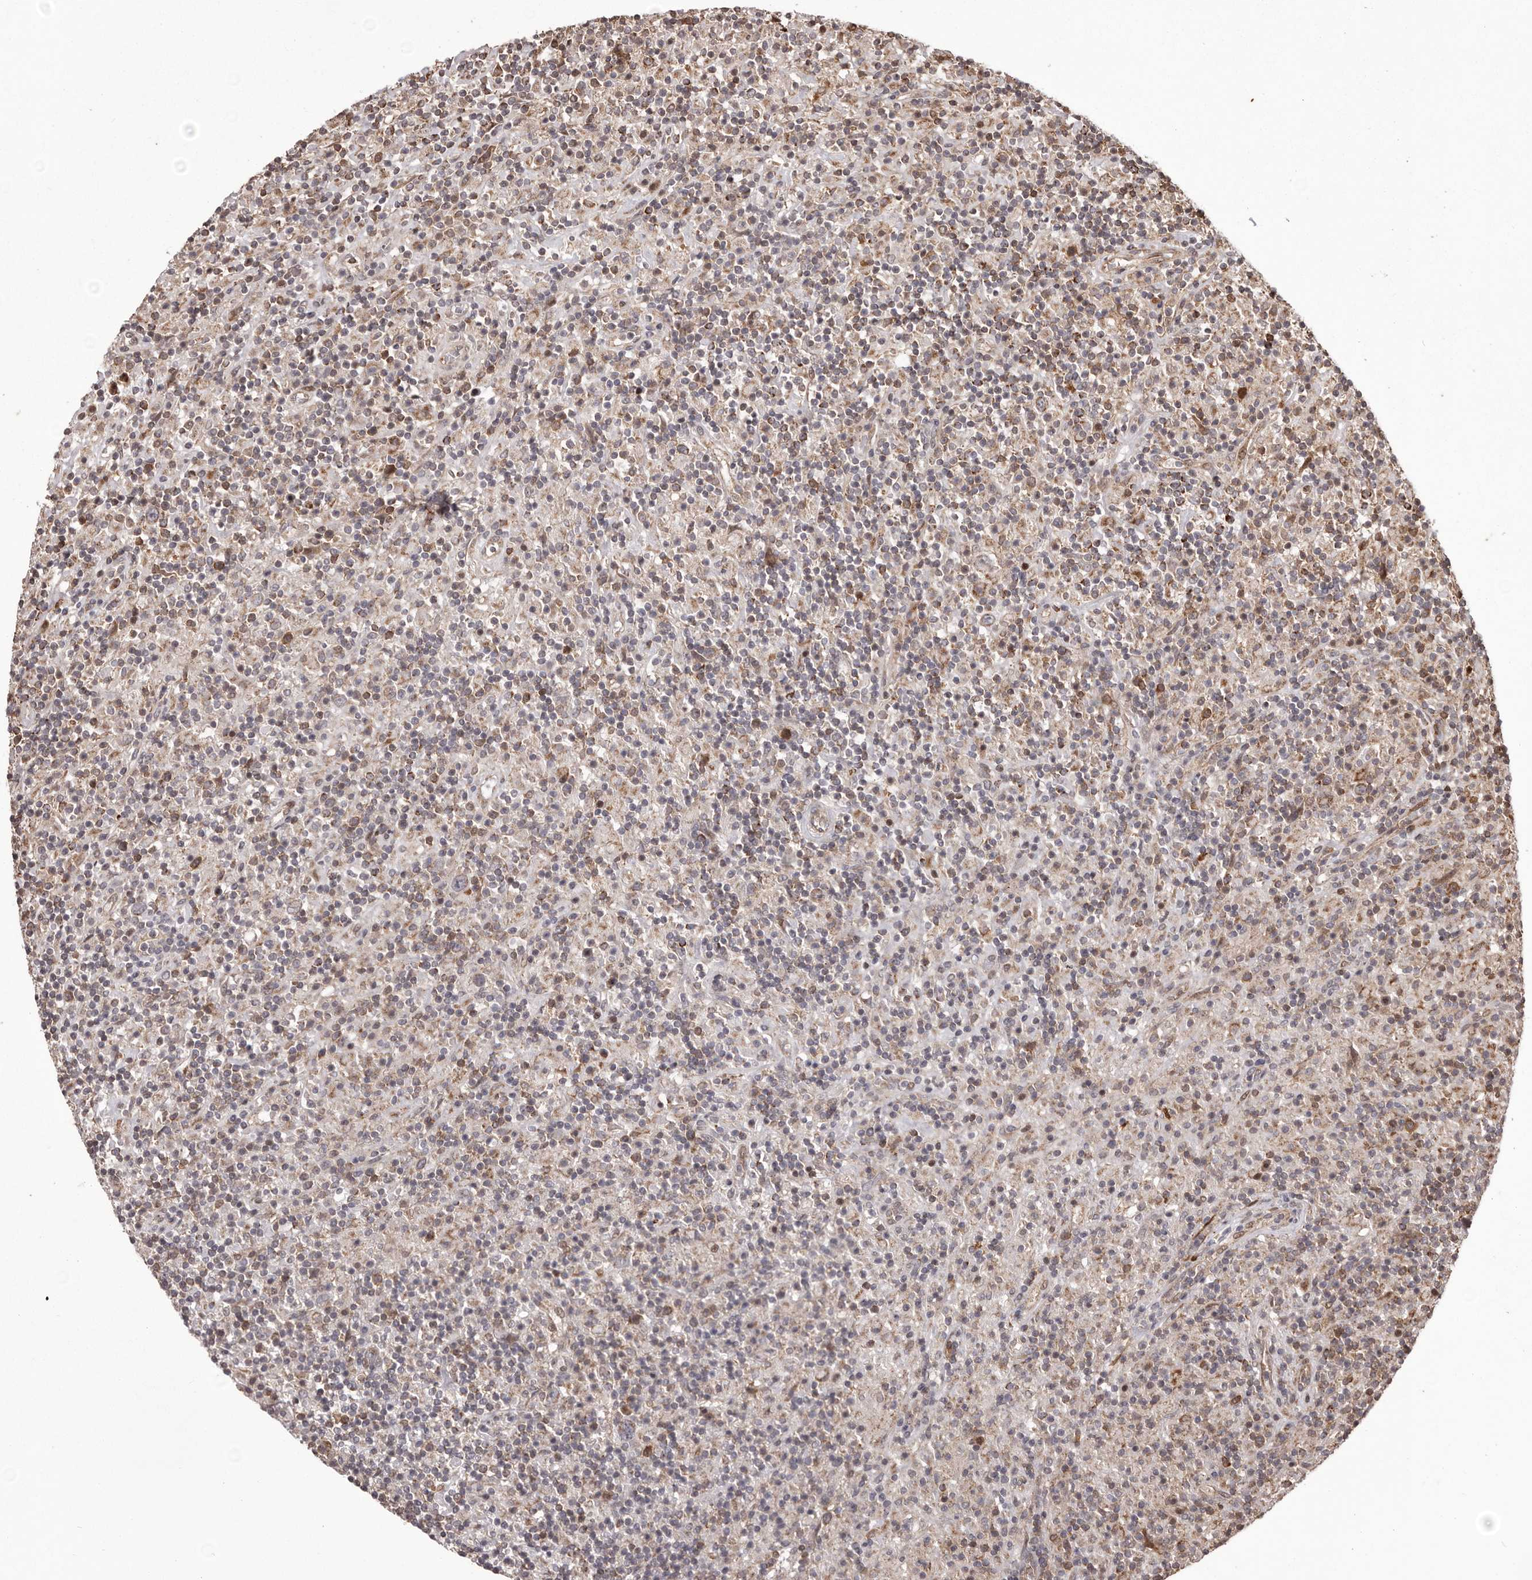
{"staining": {"intensity": "weak", "quantity": ">75%", "location": "cytoplasmic/membranous"}, "tissue": "lymphoma", "cell_type": "Tumor cells", "image_type": "cancer", "snomed": [{"axis": "morphology", "description": "Hodgkin's disease, NOS"}, {"axis": "topography", "description": "Lymph node"}], "caption": "Immunohistochemical staining of human Hodgkin's disease reveals low levels of weak cytoplasmic/membranous staining in about >75% of tumor cells.", "gene": "GFOD1", "patient": {"sex": "male", "age": 70}}